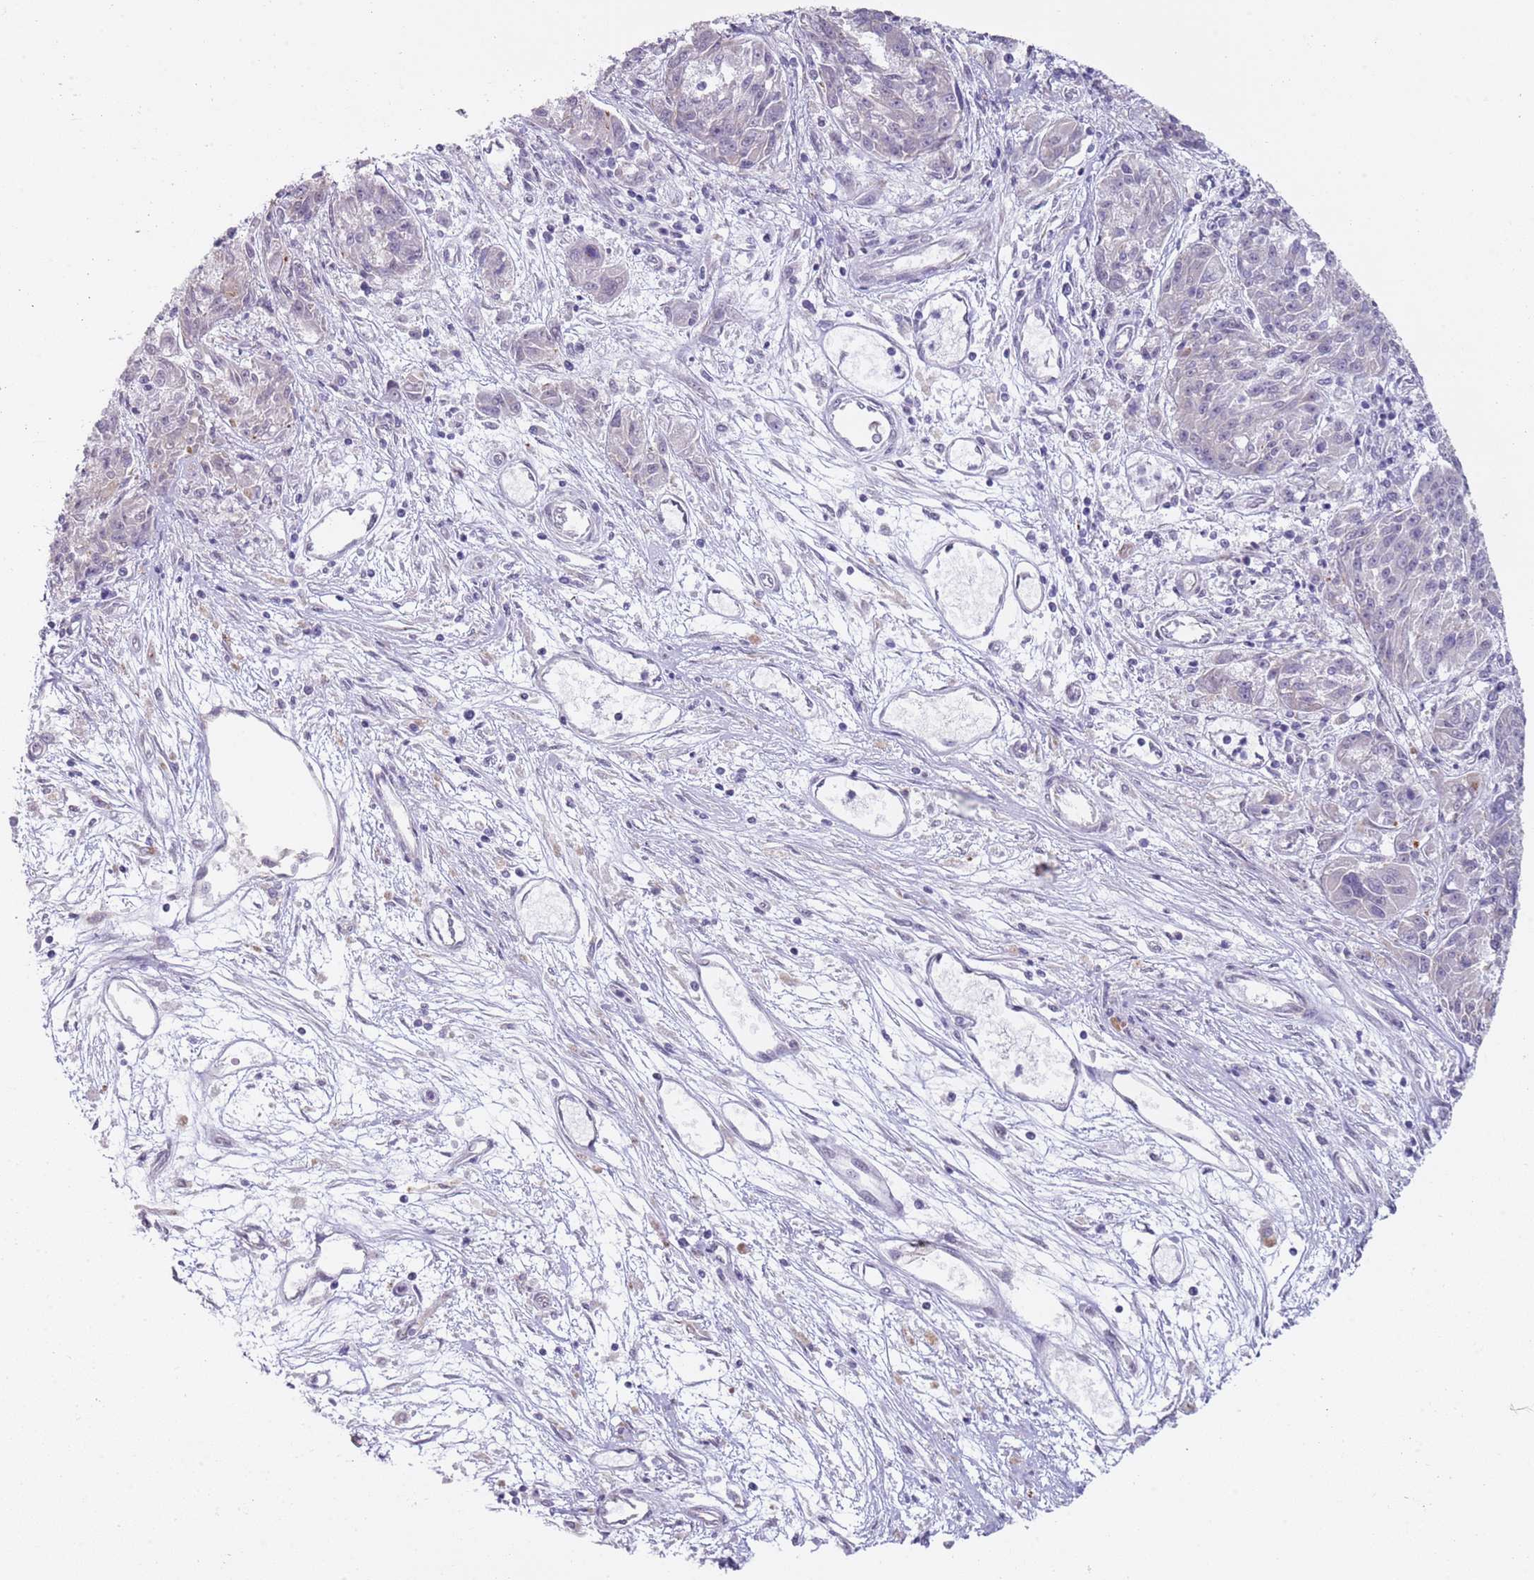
{"staining": {"intensity": "negative", "quantity": "none", "location": "none"}, "tissue": "melanoma", "cell_type": "Tumor cells", "image_type": "cancer", "snomed": [{"axis": "morphology", "description": "Malignant melanoma, NOS"}, {"axis": "topography", "description": "Skin"}], "caption": "This is an IHC image of melanoma. There is no expression in tumor cells.", "gene": "NBPF3", "patient": {"sex": "male", "age": 53}}